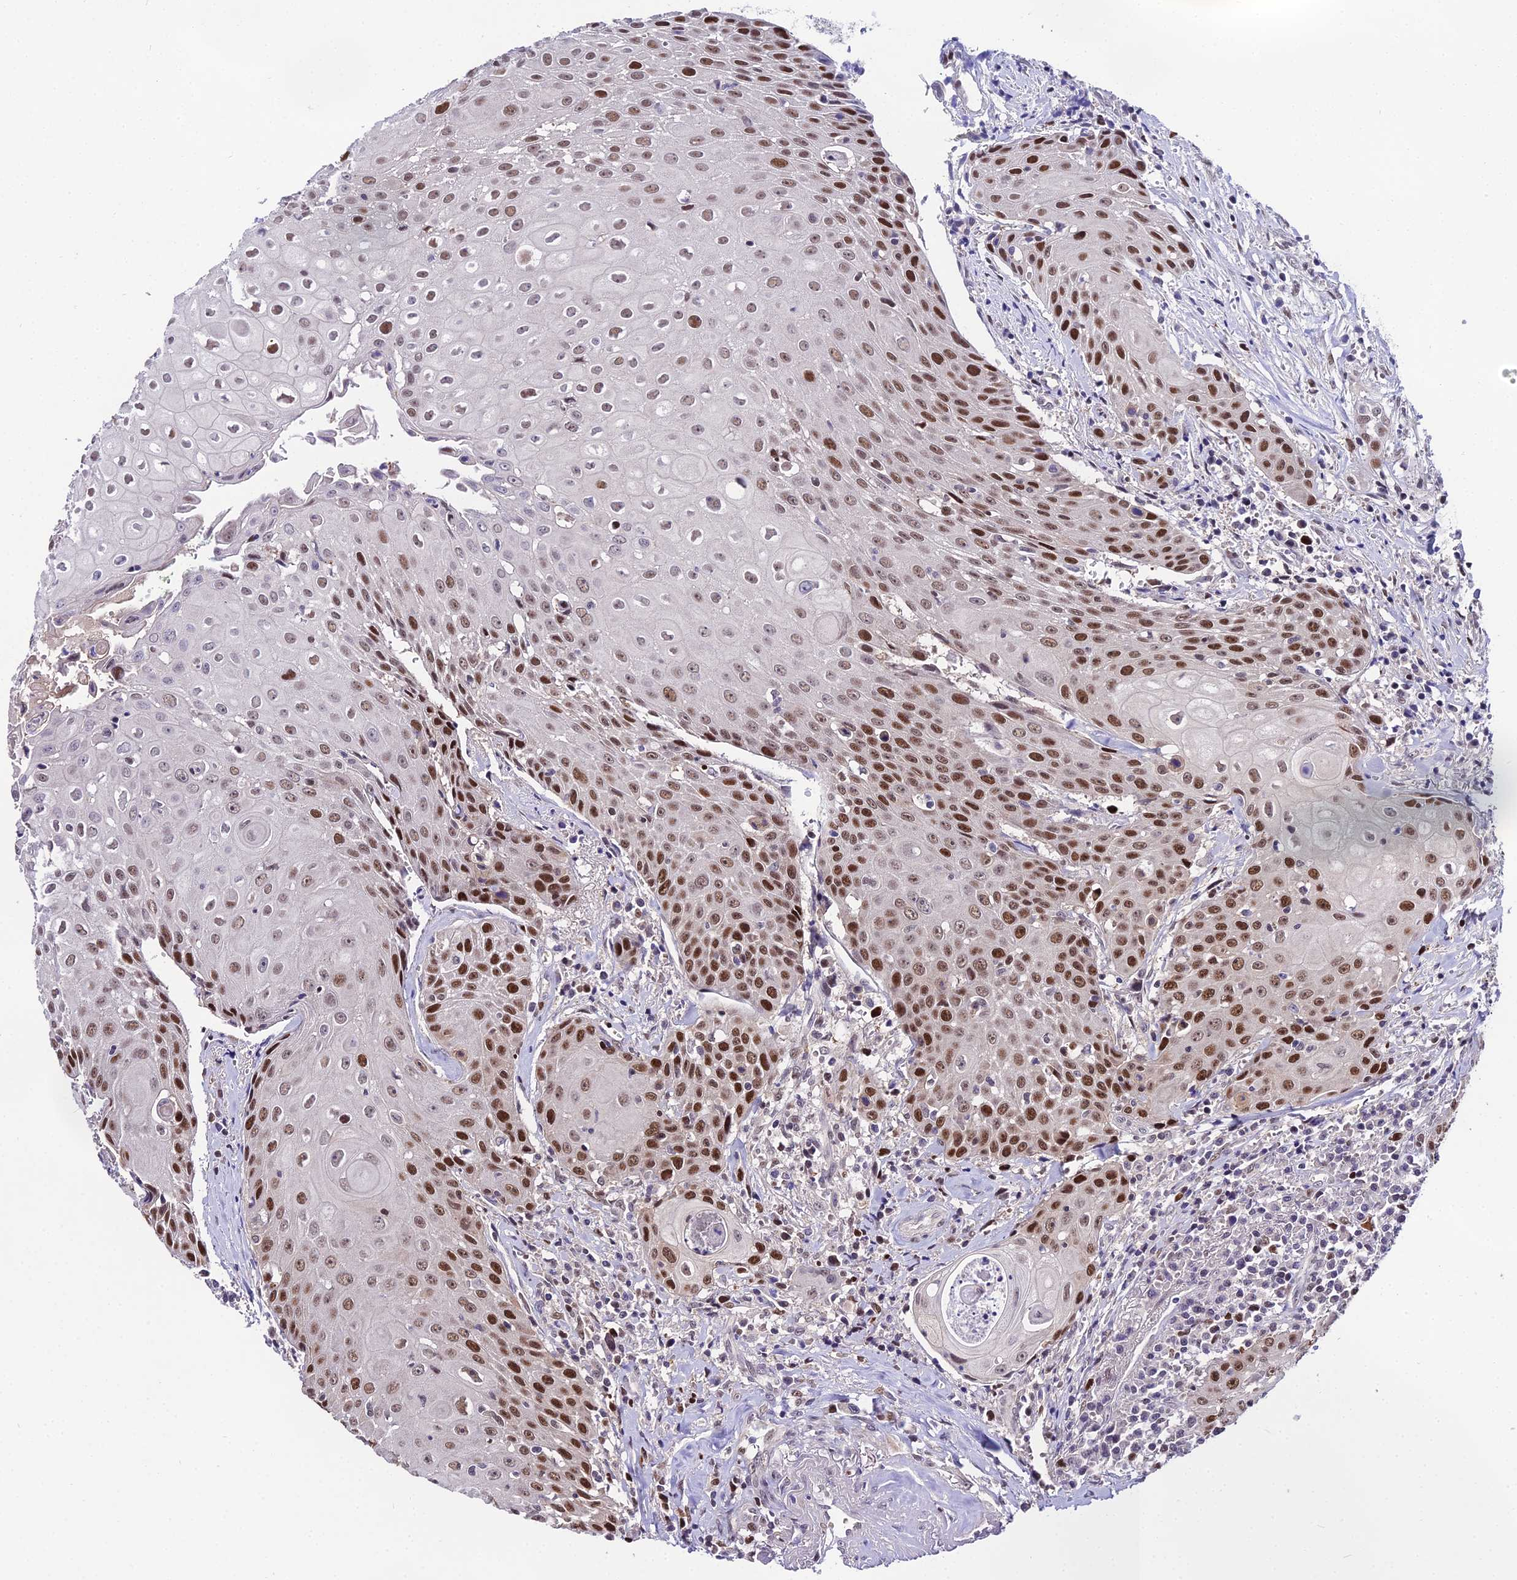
{"staining": {"intensity": "moderate", "quantity": ">75%", "location": "nuclear"}, "tissue": "head and neck cancer", "cell_type": "Tumor cells", "image_type": "cancer", "snomed": [{"axis": "morphology", "description": "Squamous cell carcinoma, NOS"}, {"axis": "topography", "description": "Oral tissue"}, {"axis": "topography", "description": "Head-Neck"}], "caption": "Human head and neck cancer (squamous cell carcinoma) stained with a protein marker demonstrates moderate staining in tumor cells.", "gene": "TRIML2", "patient": {"sex": "female", "age": 82}}